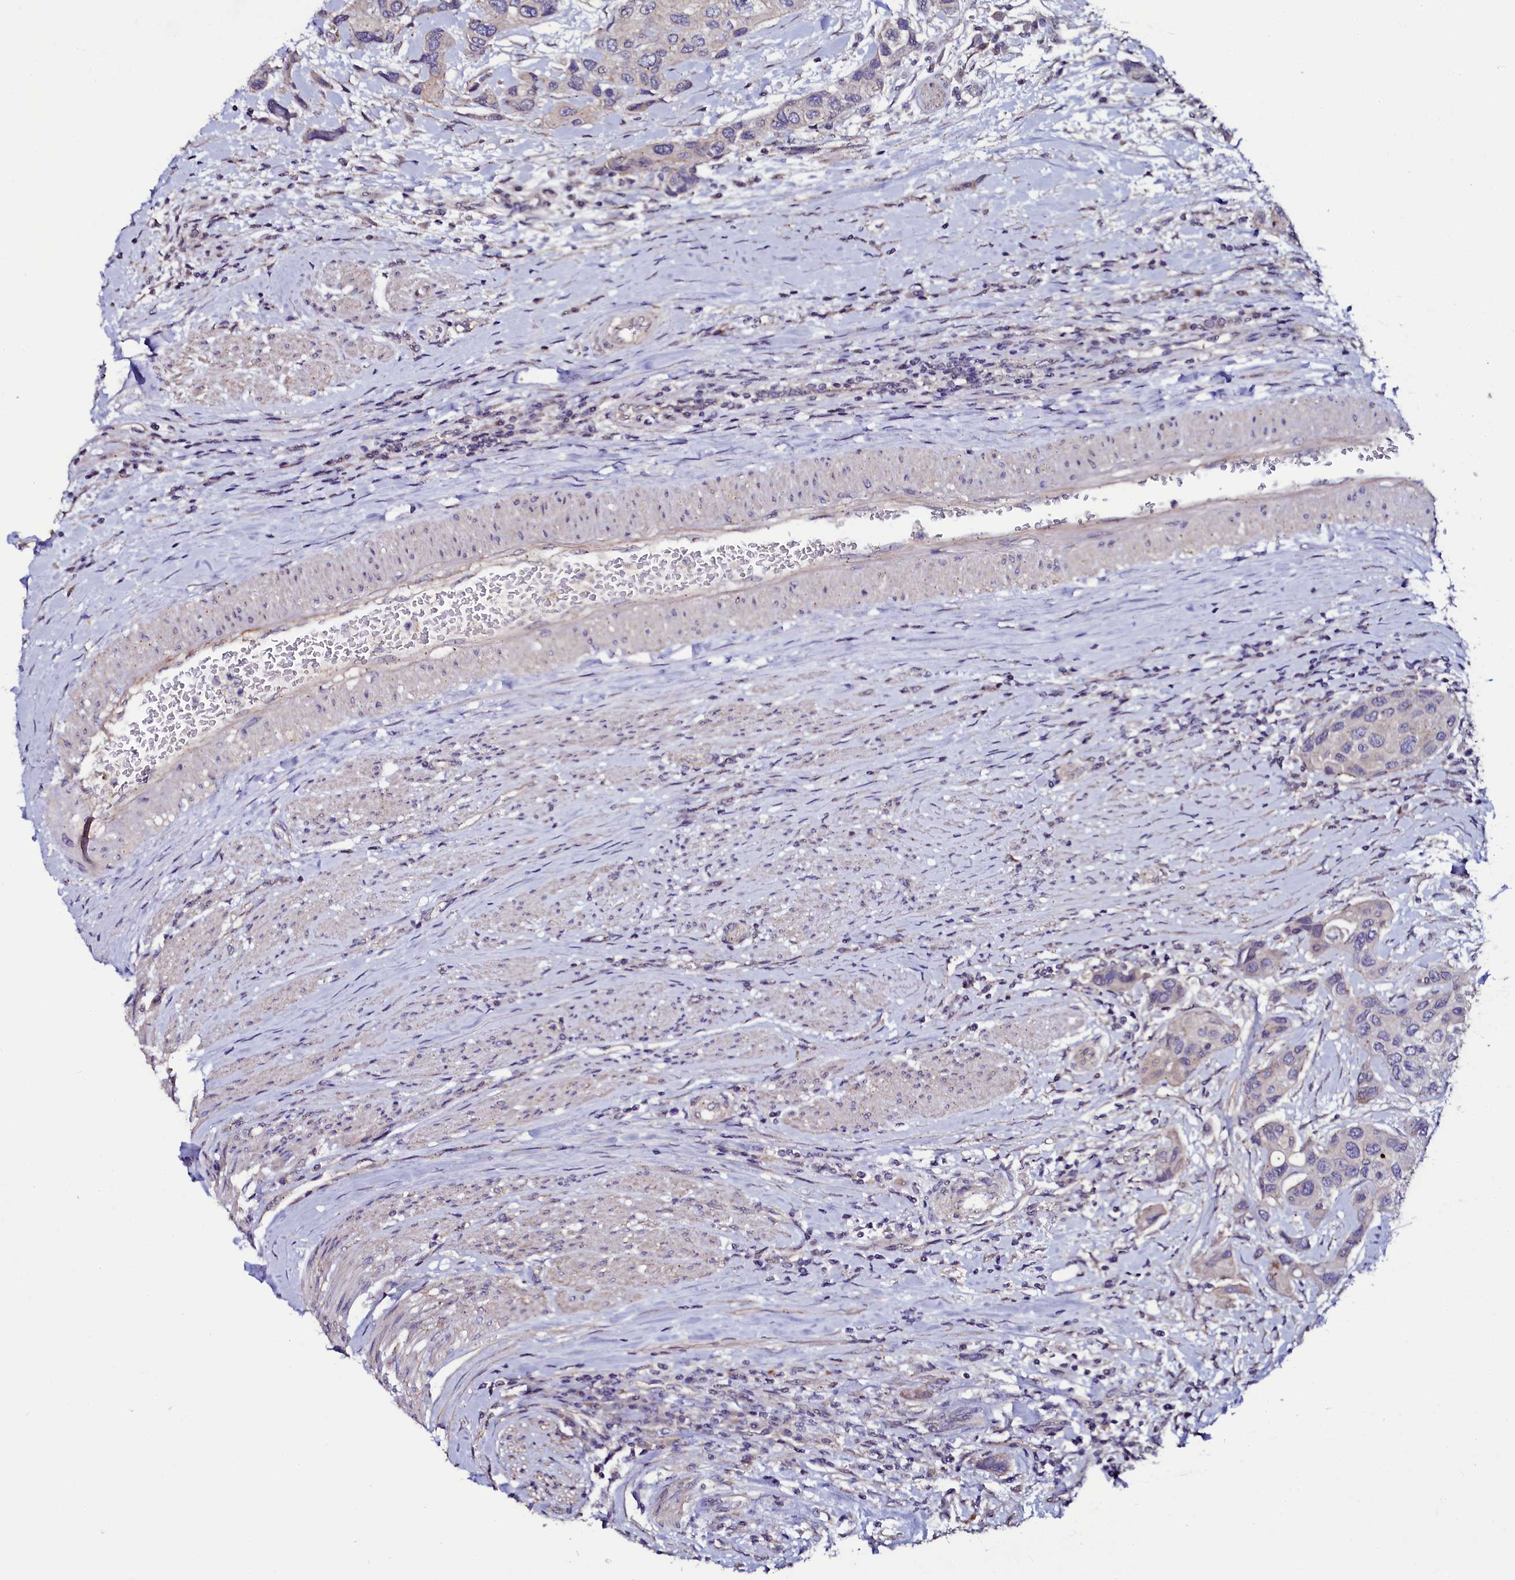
{"staining": {"intensity": "moderate", "quantity": "<25%", "location": "cytoplasmic/membranous"}, "tissue": "urothelial cancer", "cell_type": "Tumor cells", "image_type": "cancer", "snomed": [{"axis": "morphology", "description": "Normal tissue, NOS"}, {"axis": "morphology", "description": "Urothelial carcinoma, High grade"}, {"axis": "topography", "description": "Vascular tissue"}, {"axis": "topography", "description": "Urinary bladder"}], "caption": "Urothelial cancer was stained to show a protein in brown. There is low levels of moderate cytoplasmic/membranous staining in about <25% of tumor cells. (DAB IHC with brightfield microscopy, high magnification).", "gene": "USPL1", "patient": {"sex": "female", "age": 56}}